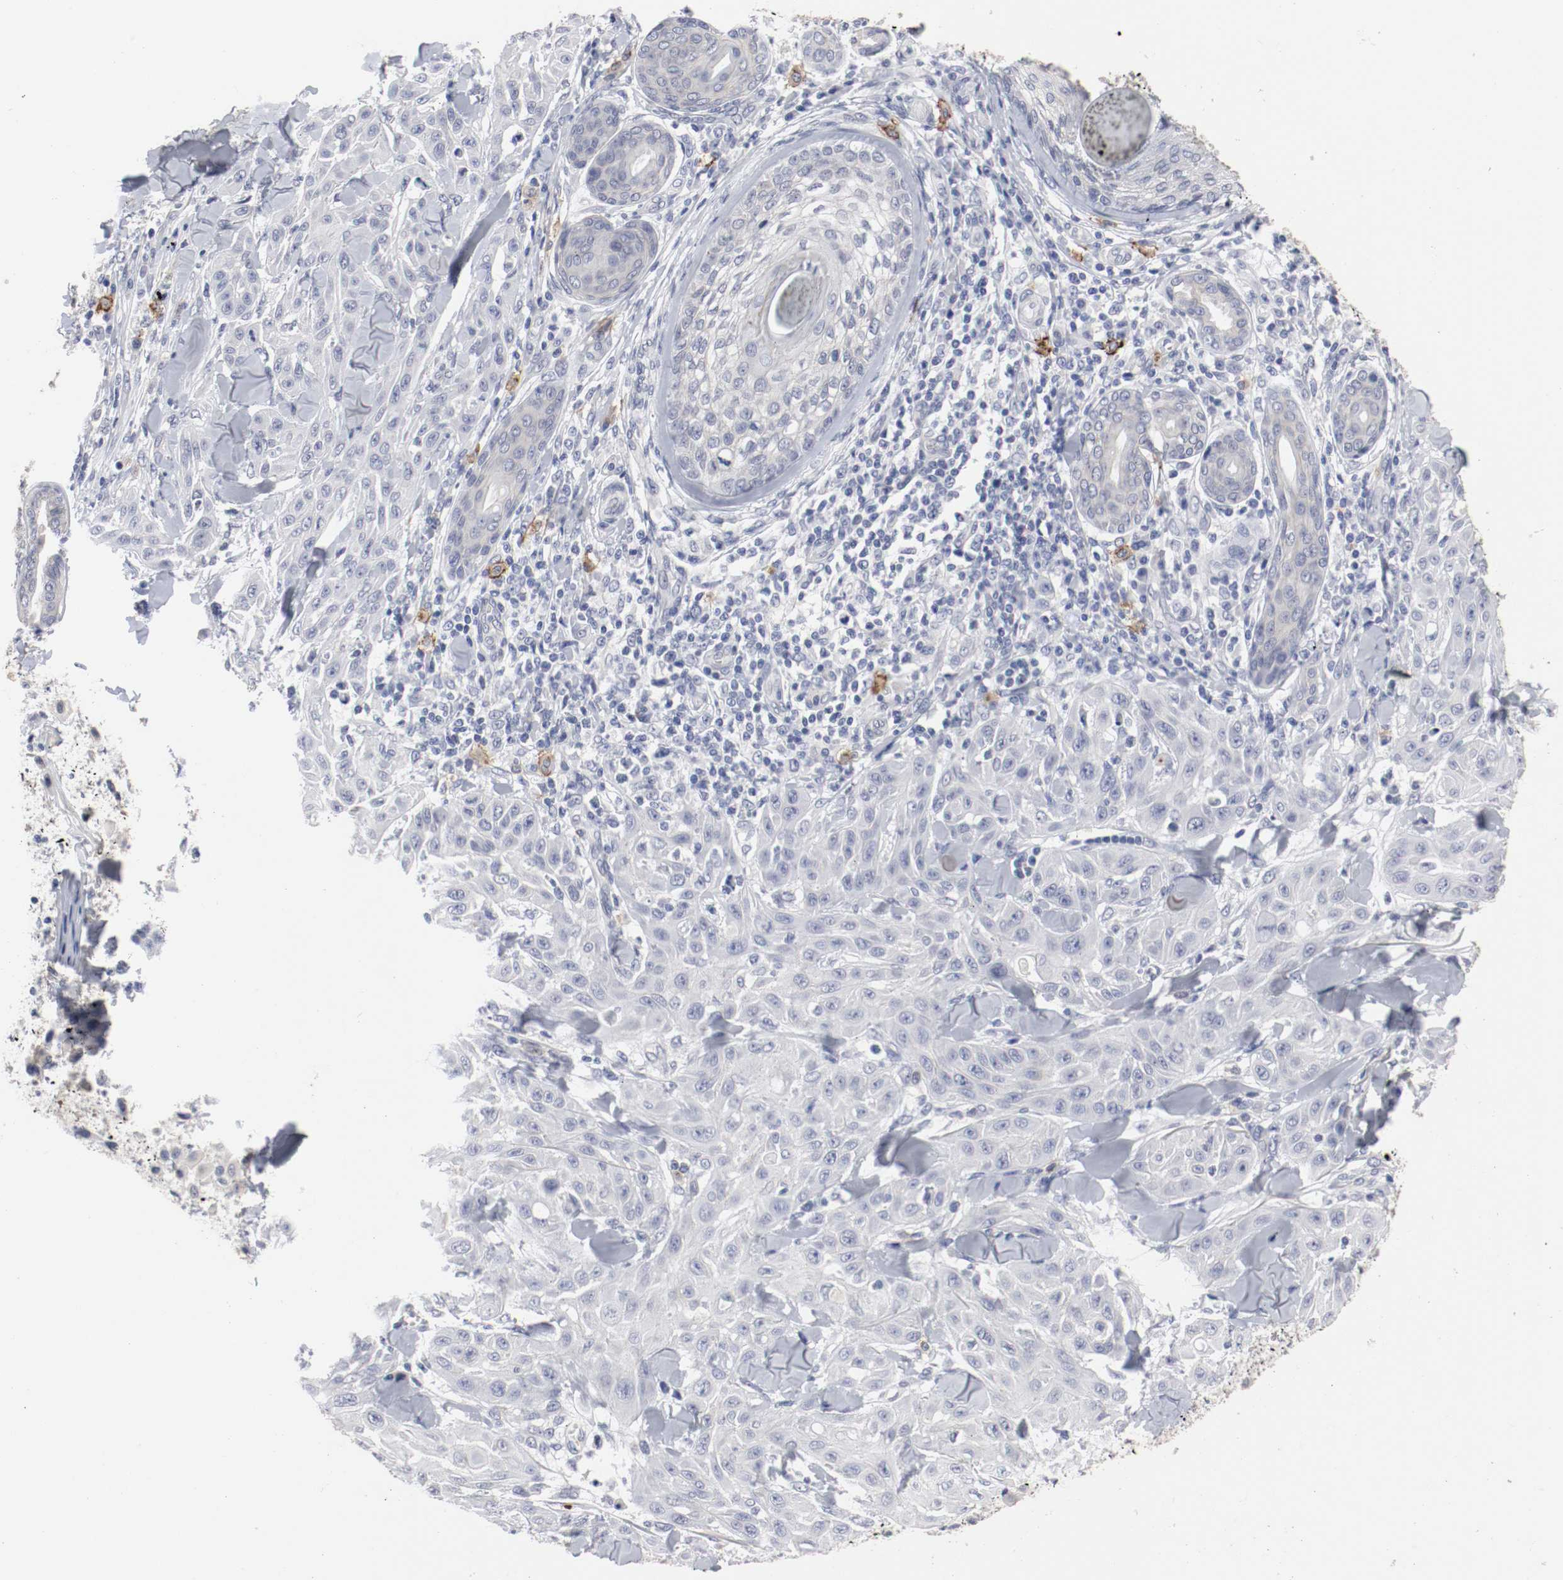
{"staining": {"intensity": "negative", "quantity": "none", "location": "none"}, "tissue": "skin cancer", "cell_type": "Tumor cells", "image_type": "cancer", "snomed": [{"axis": "morphology", "description": "Squamous cell carcinoma, NOS"}, {"axis": "topography", "description": "Skin"}], "caption": "The micrograph reveals no staining of tumor cells in skin cancer.", "gene": "KIT", "patient": {"sex": "male", "age": 24}}